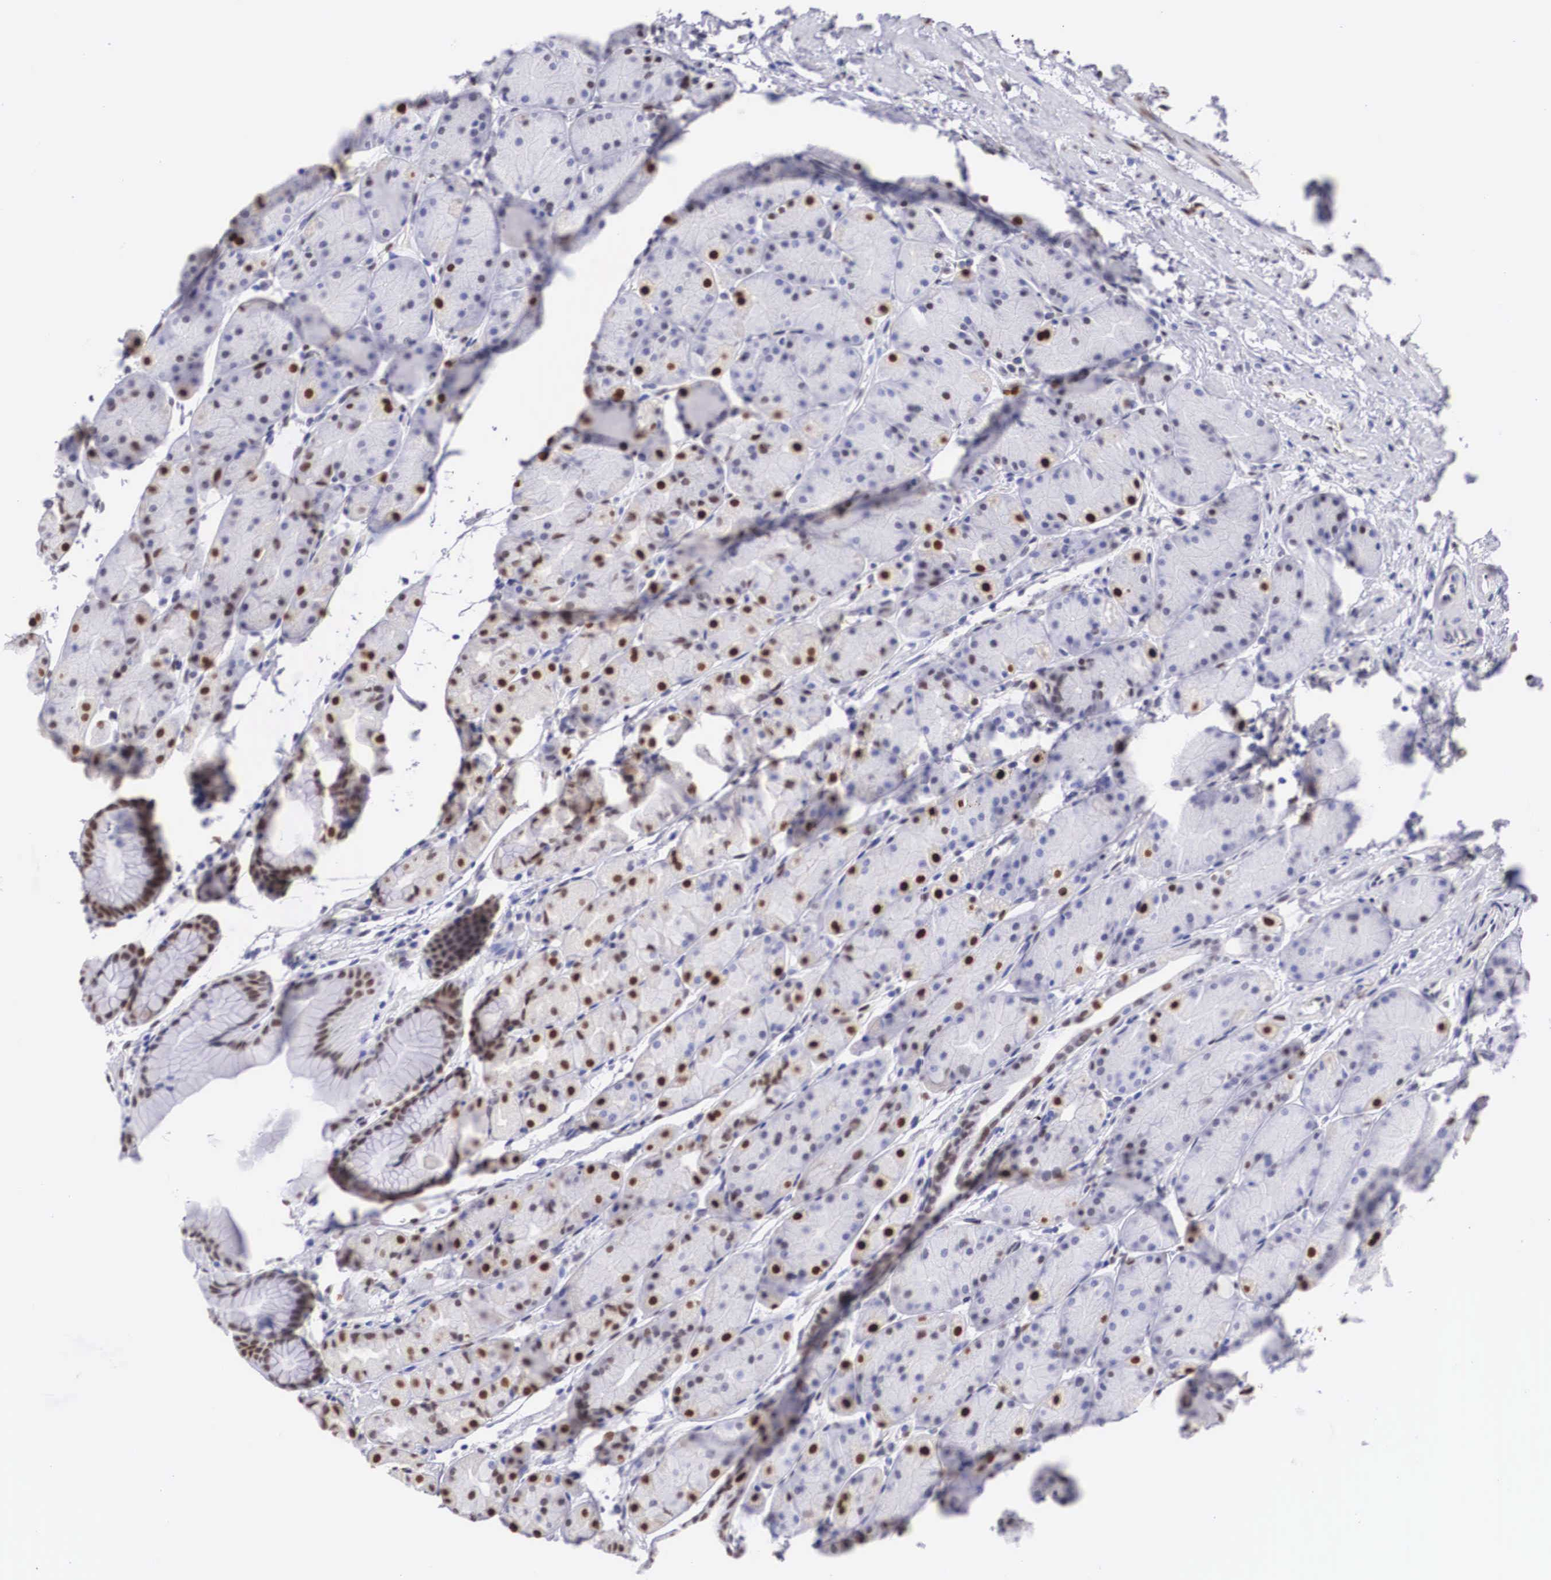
{"staining": {"intensity": "strong", "quantity": "25%-75%", "location": "nuclear"}, "tissue": "stomach", "cell_type": "Glandular cells", "image_type": "normal", "snomed": [{"axis": "morphology", "description": "Adenocarcinoma, NOS"}, {"axis": "topography", "description": "Stomach, upper"}], "caption": "Human stomach stained with a brown dye shows strong nuclear positive expression in about 25%-75% of glandular cells.", "gene": "HMGN5", "patient": {"sex": "male", "age": 47}}